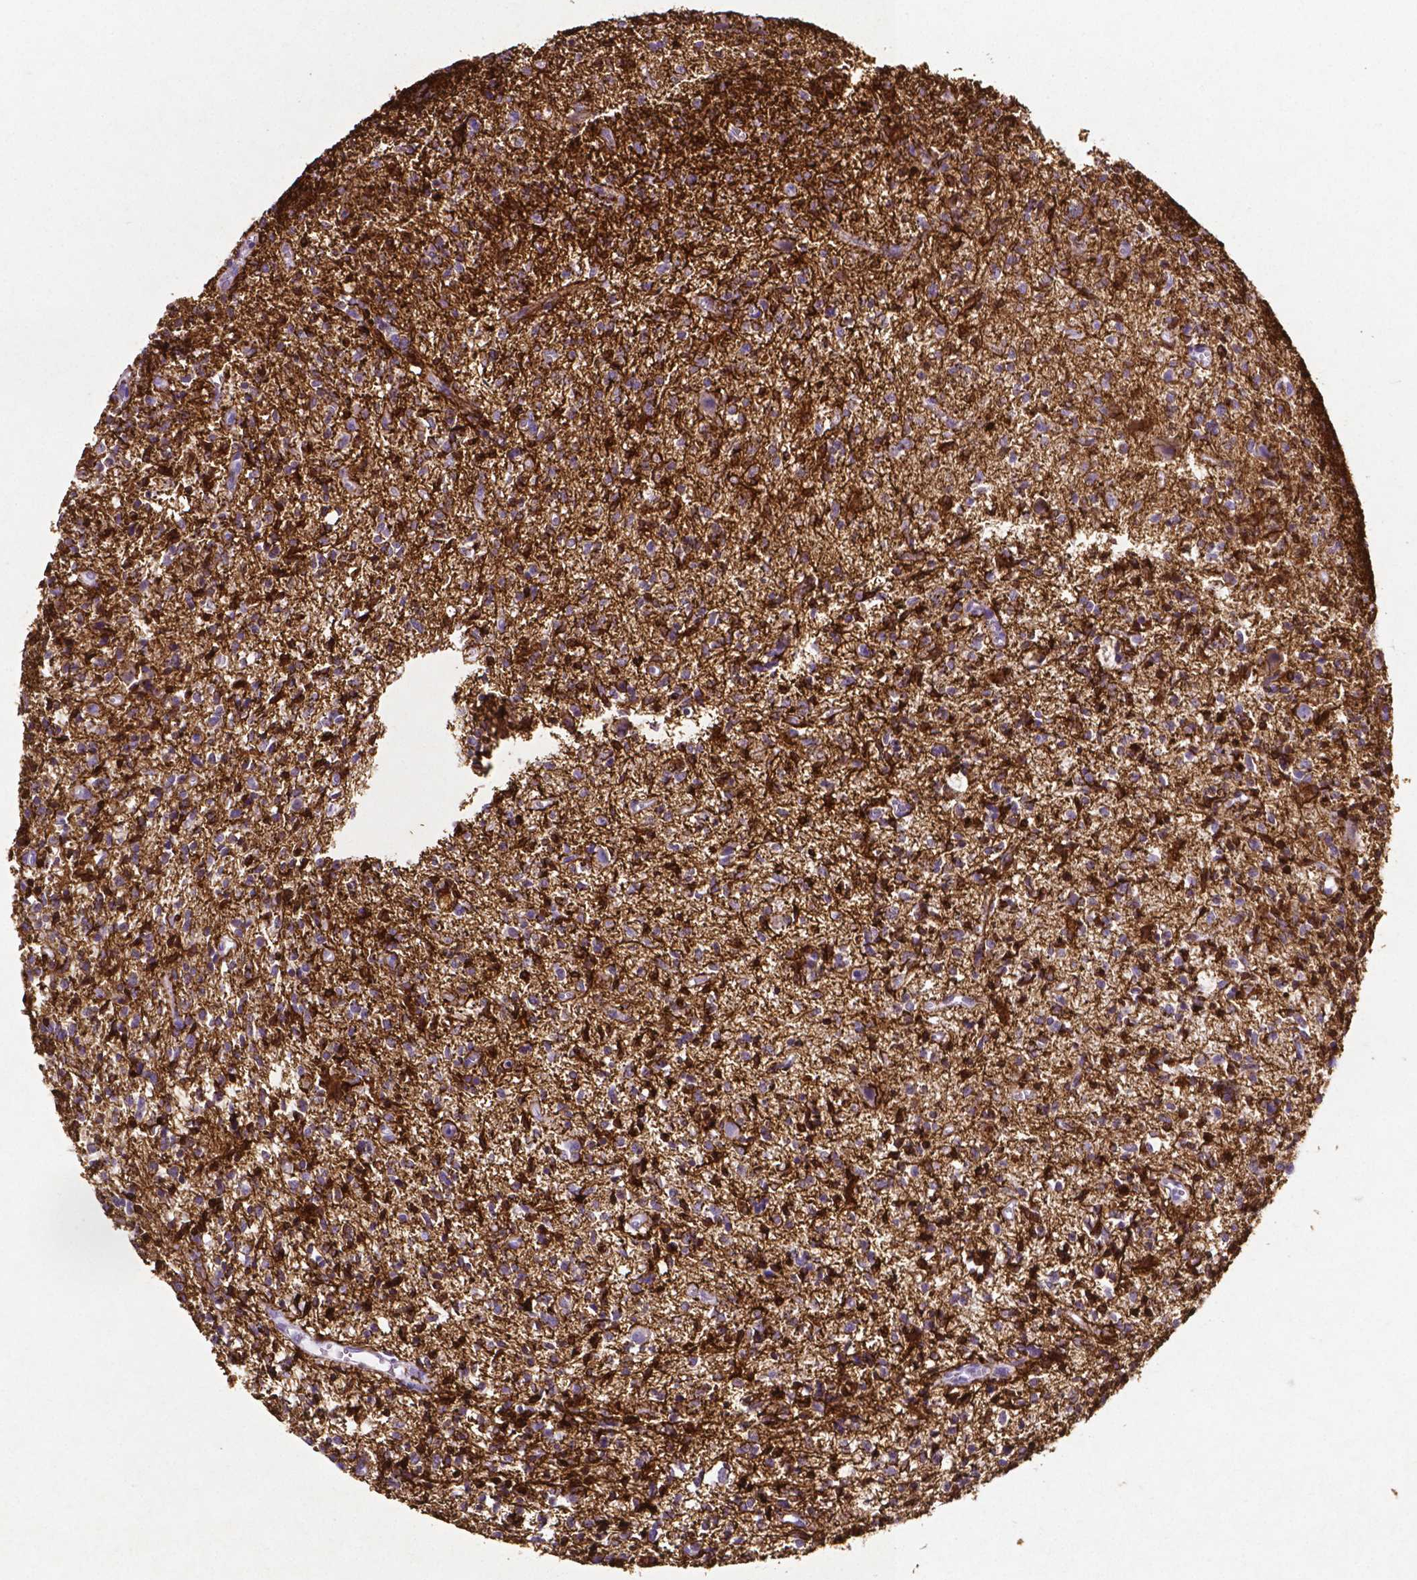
{"staining": {"intensity": "strong", "quantity": "25%-75%", "location": "cytoplasmic/membranous"}, "tissue": "glioma", "cell_type": "Tumor cells", "image_type": "cancer", "snomed": [{"axis": "morphology", "description": "Glioma, malignant, Low grade"}, {"axis": "topography", "description": "Brain"}], "caption": "Immunohistochemical staining of low-grade glioma (malignant) shows high levels of strong cytoplasmic/membranous positivity in about 25%-75% of tumor cells.", "gene": "SLC22A2", "patient": {"sex": "male", "age": 64}}